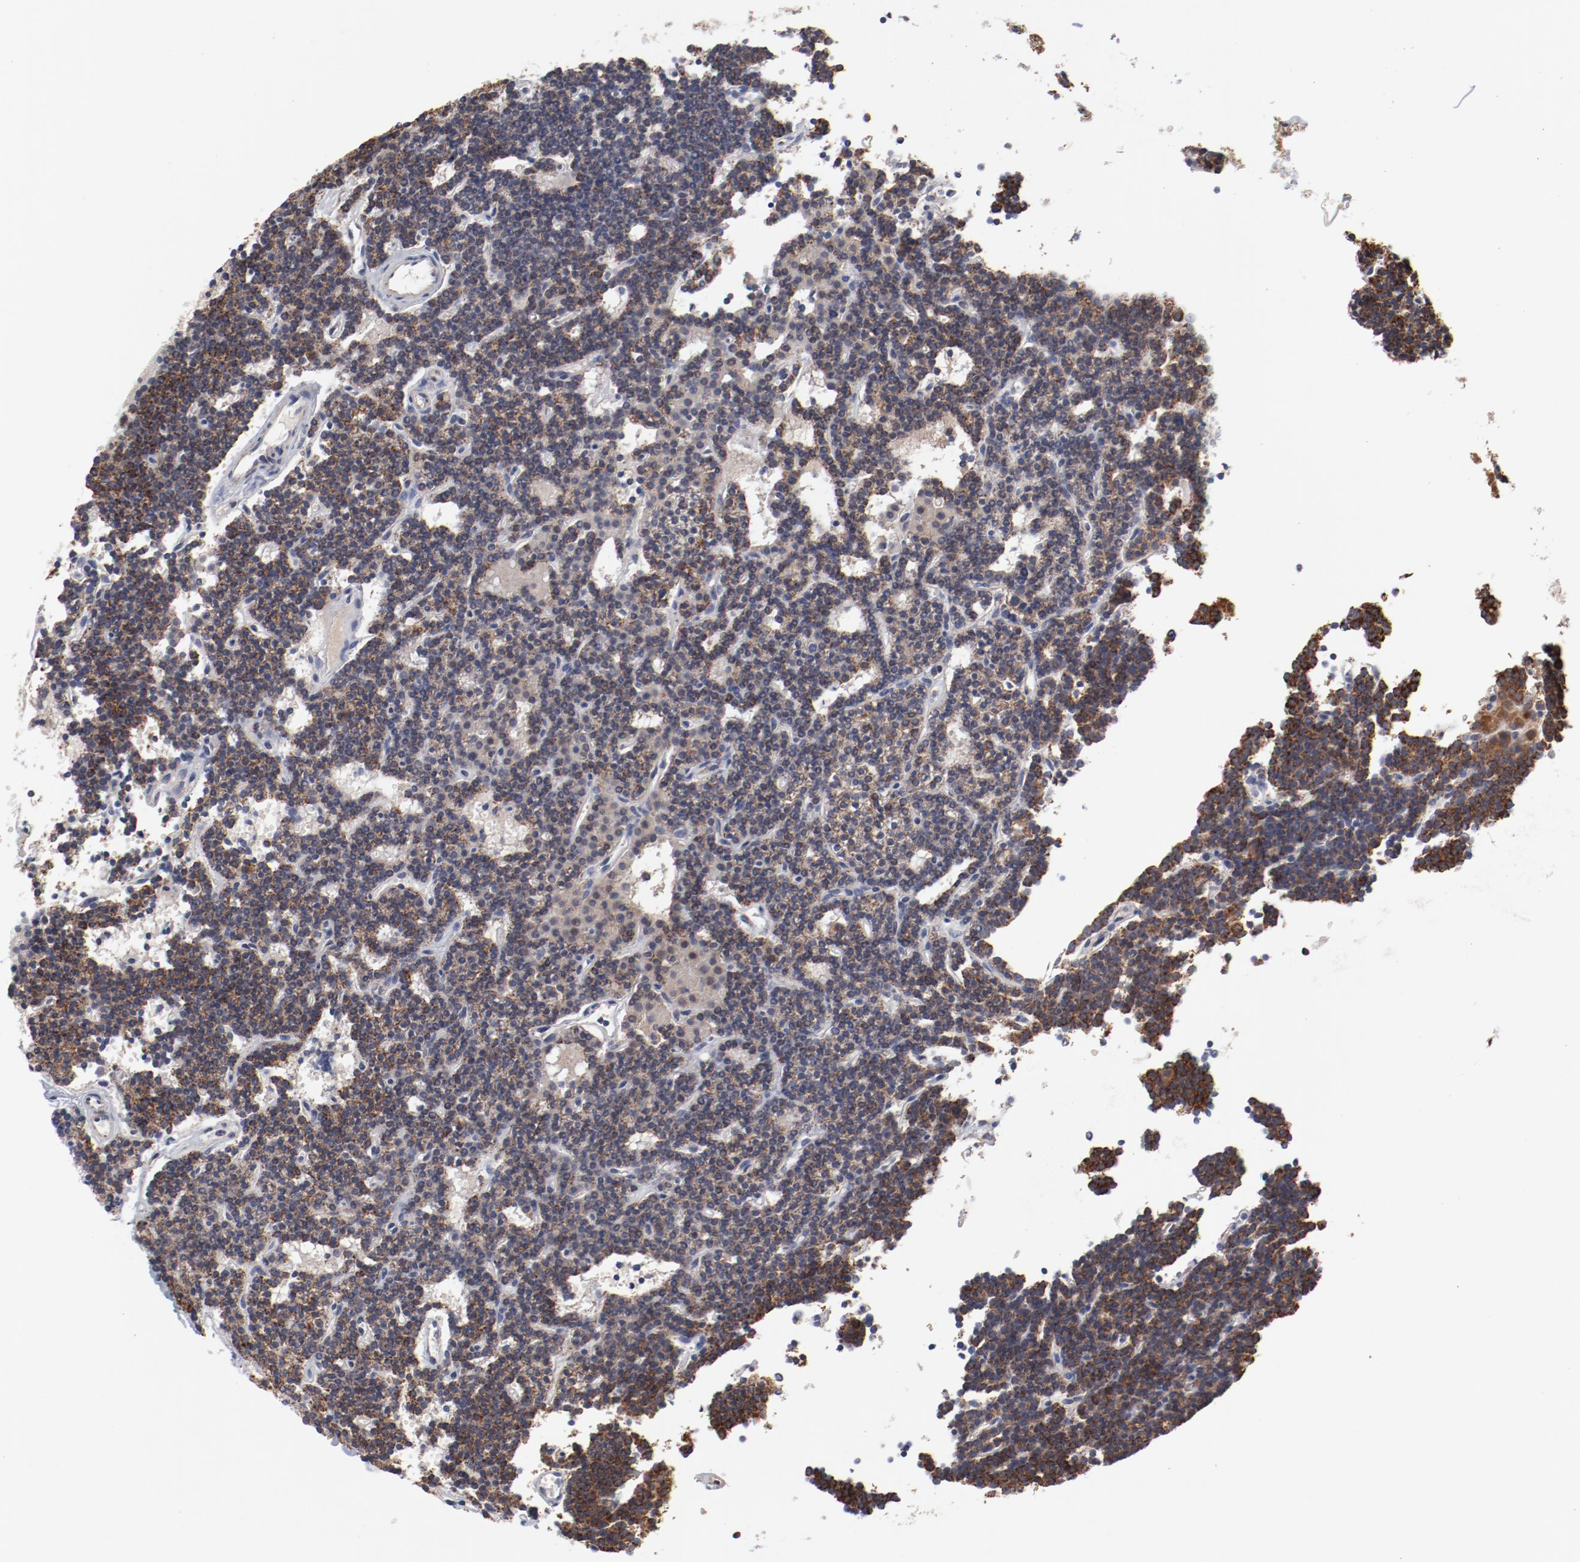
{"staining": {"intensity": "strong", "quantity": ">75%", "location": "cytoplasmic/membranous"}, "tissue": "parathyroid gland", "cell_type": "Glandular cells", "image_type": "normal", "snomed": [{"axis": "morphology", "description": "Normal tissue, NOS"}, {"axis": "topography", "description": "Parathyroid gland"}], "caption": "Parathyroid gland stained with DAB IHC displays high levels of strong cytoplasmic/membranous expression in approximately >75% of glandular cells. (DAB (3,3'-diaminobenzidine) IHC with brightfield microscopy, high magnification).", "gene": "NDUFV2", "patient": {"sex": "female", "age": 45}}